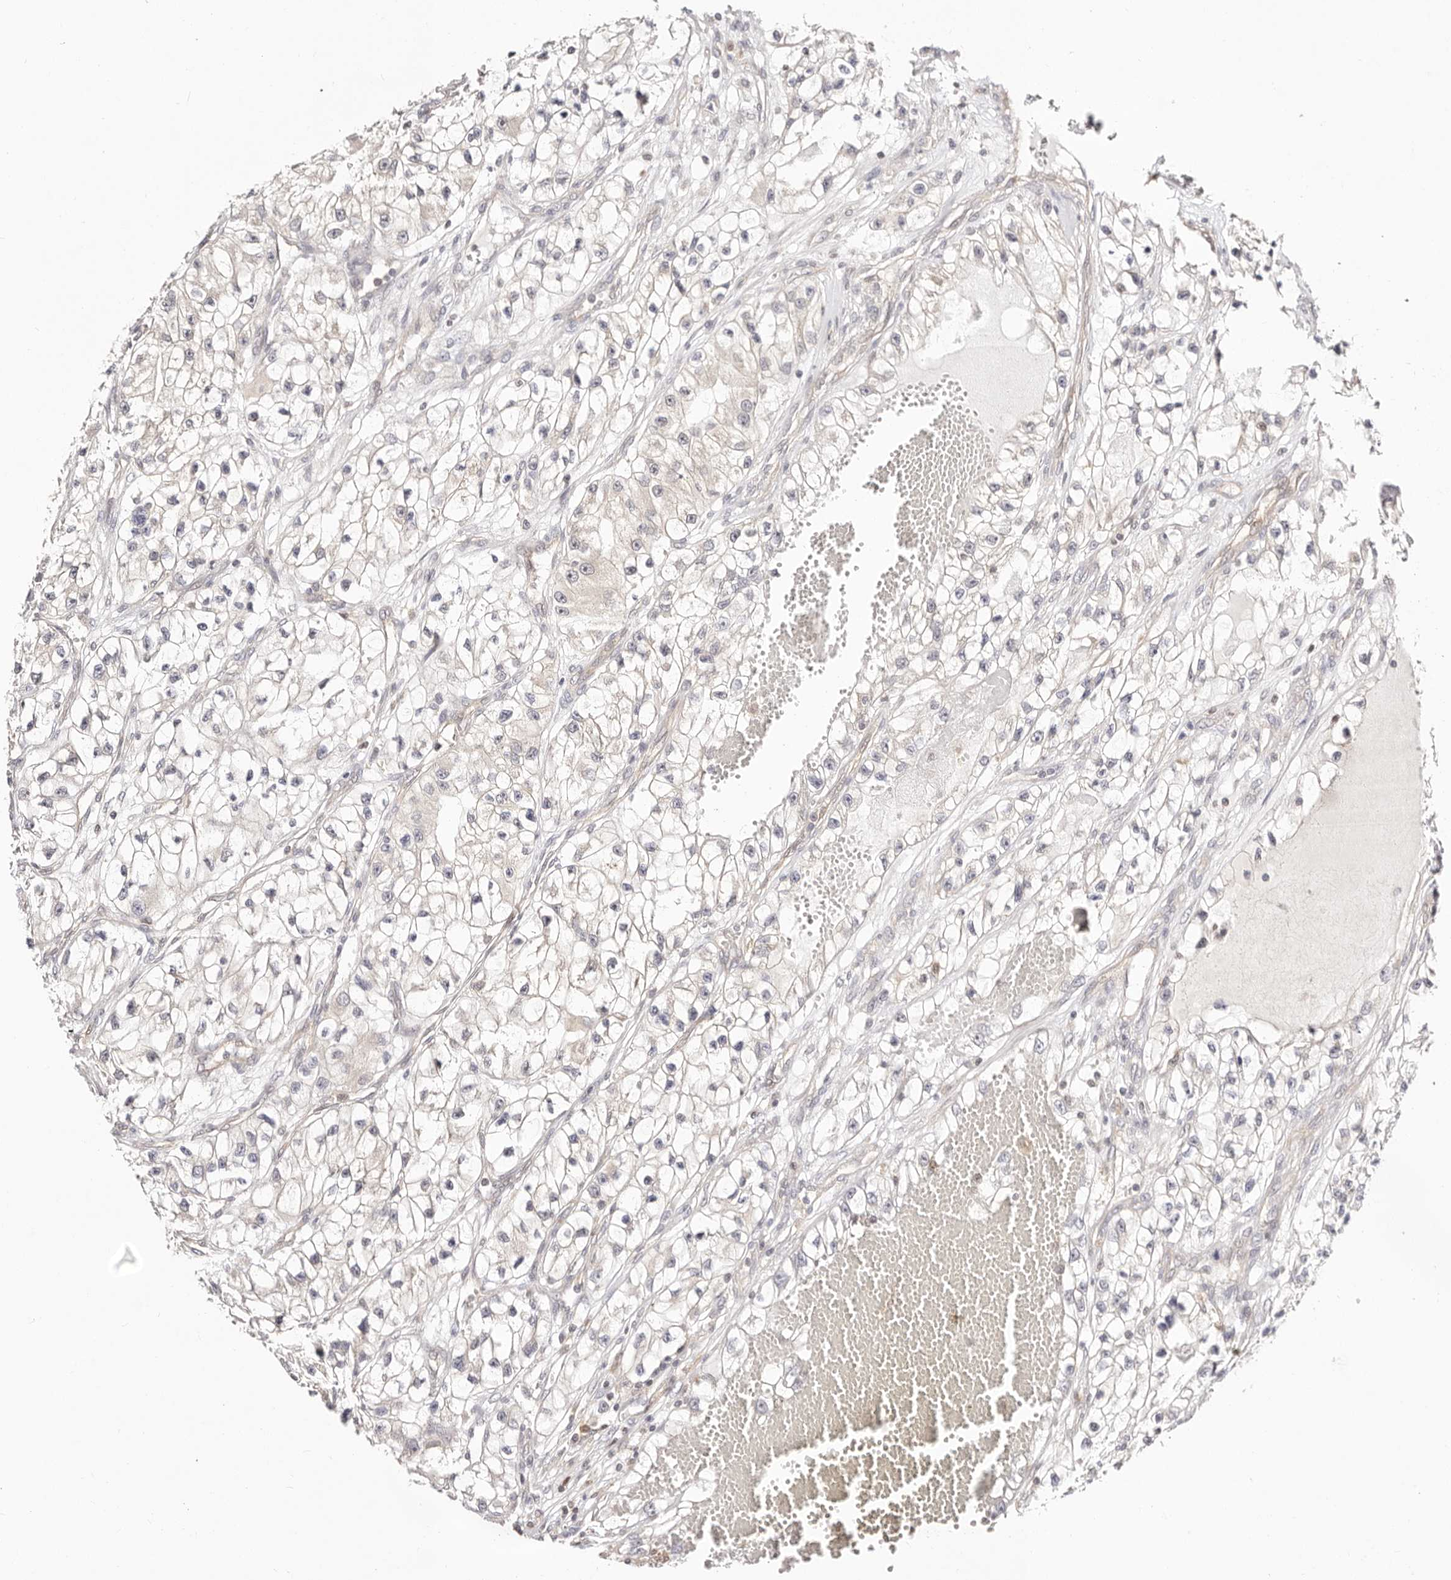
{"staining": {"intensity": "negative", "quantity": "none", "location": "none"}, "tissue": "renal cancer", "cell_type": "Tumor cells", "image_type": "cancer", "snomed": [{"axis": "morphology", "description": "Adenocarcinoma, NOS"}, {"axis": "topography", "description": "Kidney"}], "caption": "Tumor cells are negative for protein expression in human adenocarcinoma (renal). (Immunohistochemistry, brightfield microscopy, high magnification).", "gene": "STAT5A", "patient": {"sex": "female", "age": 57}}